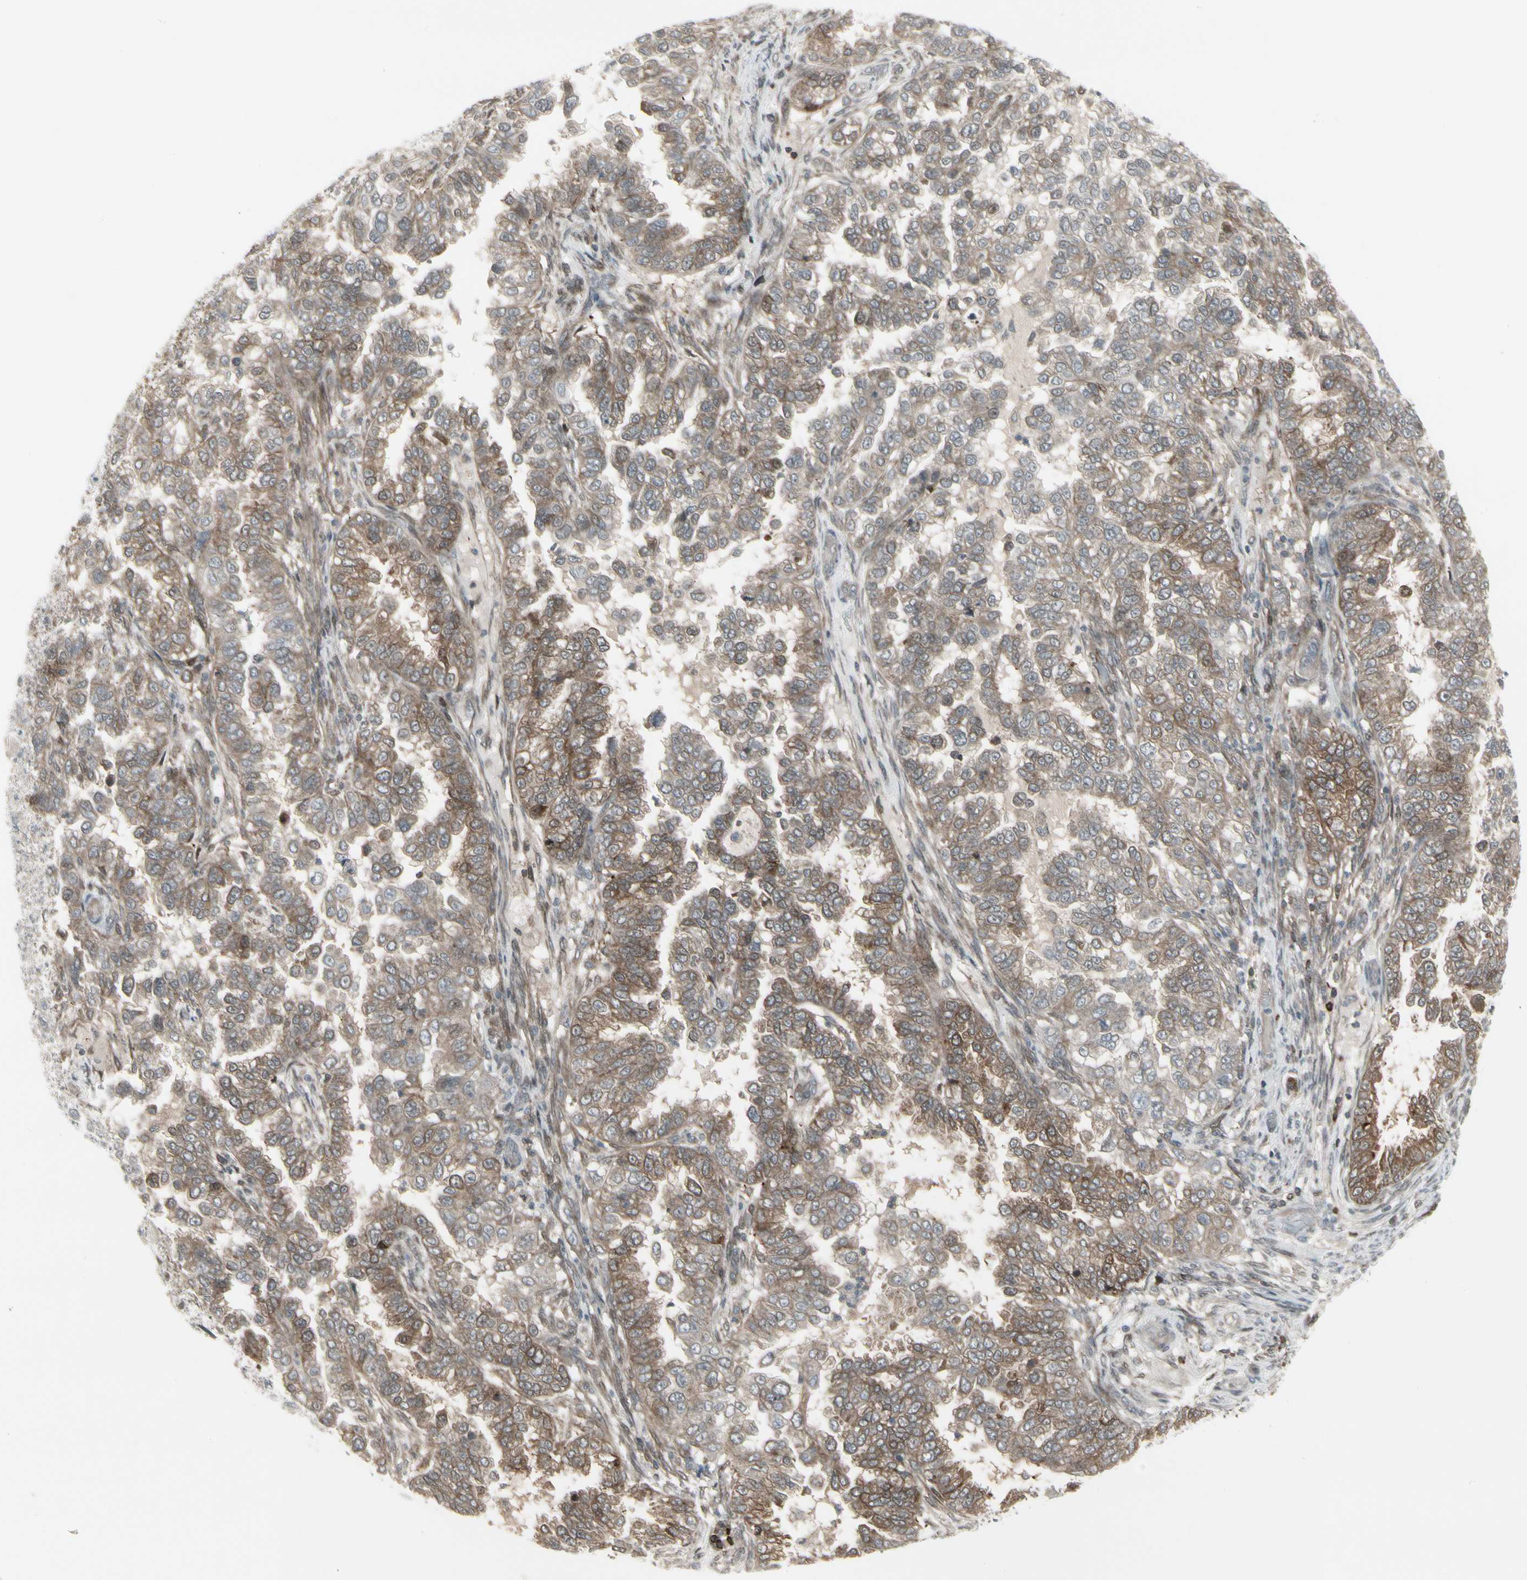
{"staining": {"intensity": "moderate", "quantity": ">75%", "location": "cytoplasmic/membranous"}, "tissue": "endometrial cancer", "cell_type": "Tumor cells", "image_type": "cancer", "snomed": [{"axis": "morphology", "description": "Adenocarcinoma, NOS"}, {"axis": "topography", "description": "Endometrium"}], "caption": "The image exhibits staining of endometrial cancer (adenocarcinoma), revealing moderate cytoplasmic/membranous protein positivity (brown color) within tumor cells.", "gene": "IGFBP6", "patient": {"sex": "female", "age": 85}}